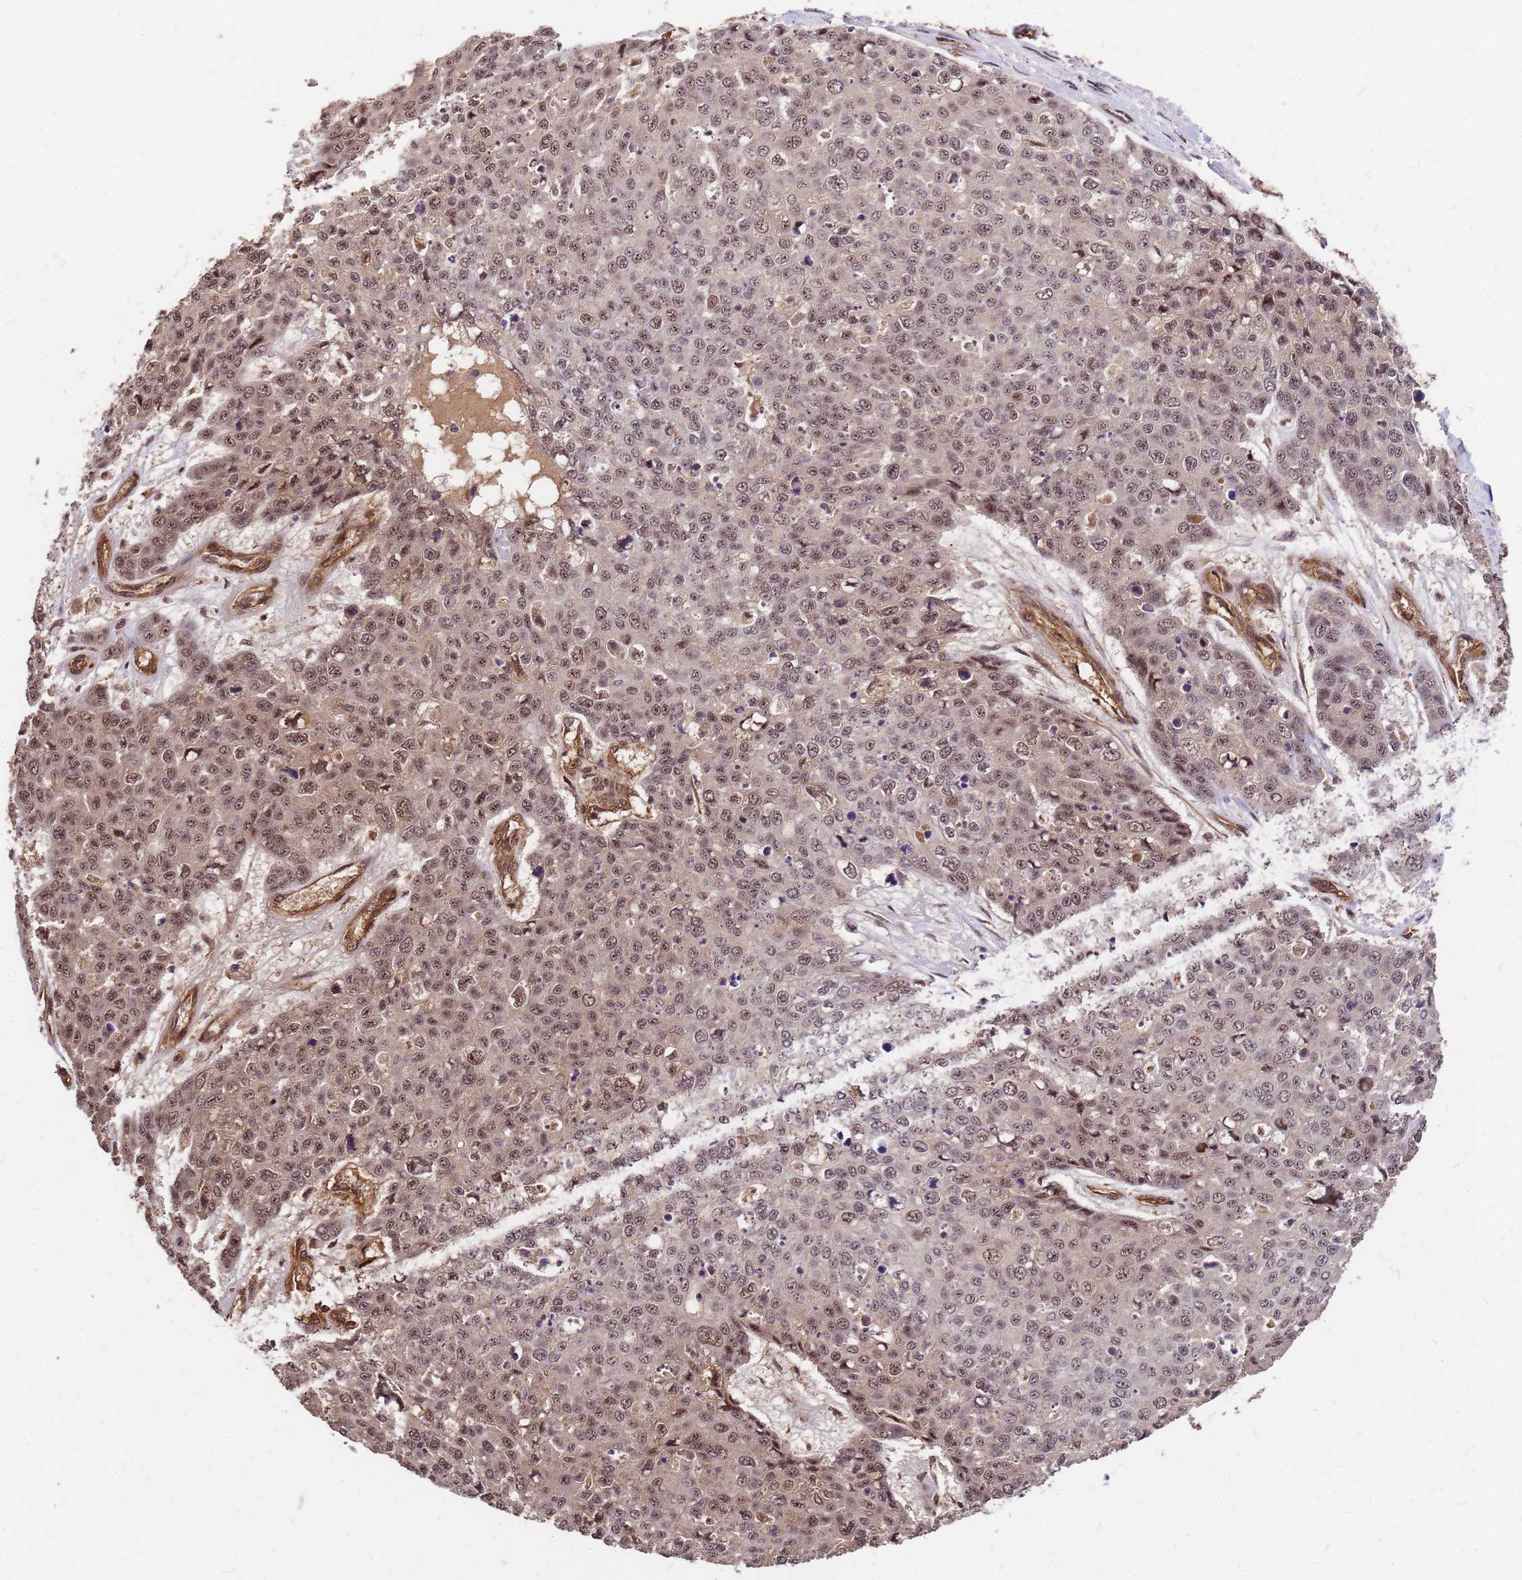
{"staining": {"intensity": "moderate", "quantity": ">75%", "location": "nuclear"}, "tissue": "skin cancer", "cell_type": "Tumor cells", "image_type": "cancer", "snomed": [{"axis": "morphology", "description": "Squamous cell carcinoma, NOS"}, {"axis": "topography", "description": "Skin"}], "caption": "High-magnification brightfield microscopy of skin cancer (squamous cell carcinoma) stained with DAB (3,3'-diaminobenzidine) (brown) and counterstained with hematoxylin (blue). tumor cells exhibit moderate nuclear expression is identified in approximately>75% of cells.", "gene": "GPATCH8", "patient": {"sex": "male", "age": 71}}